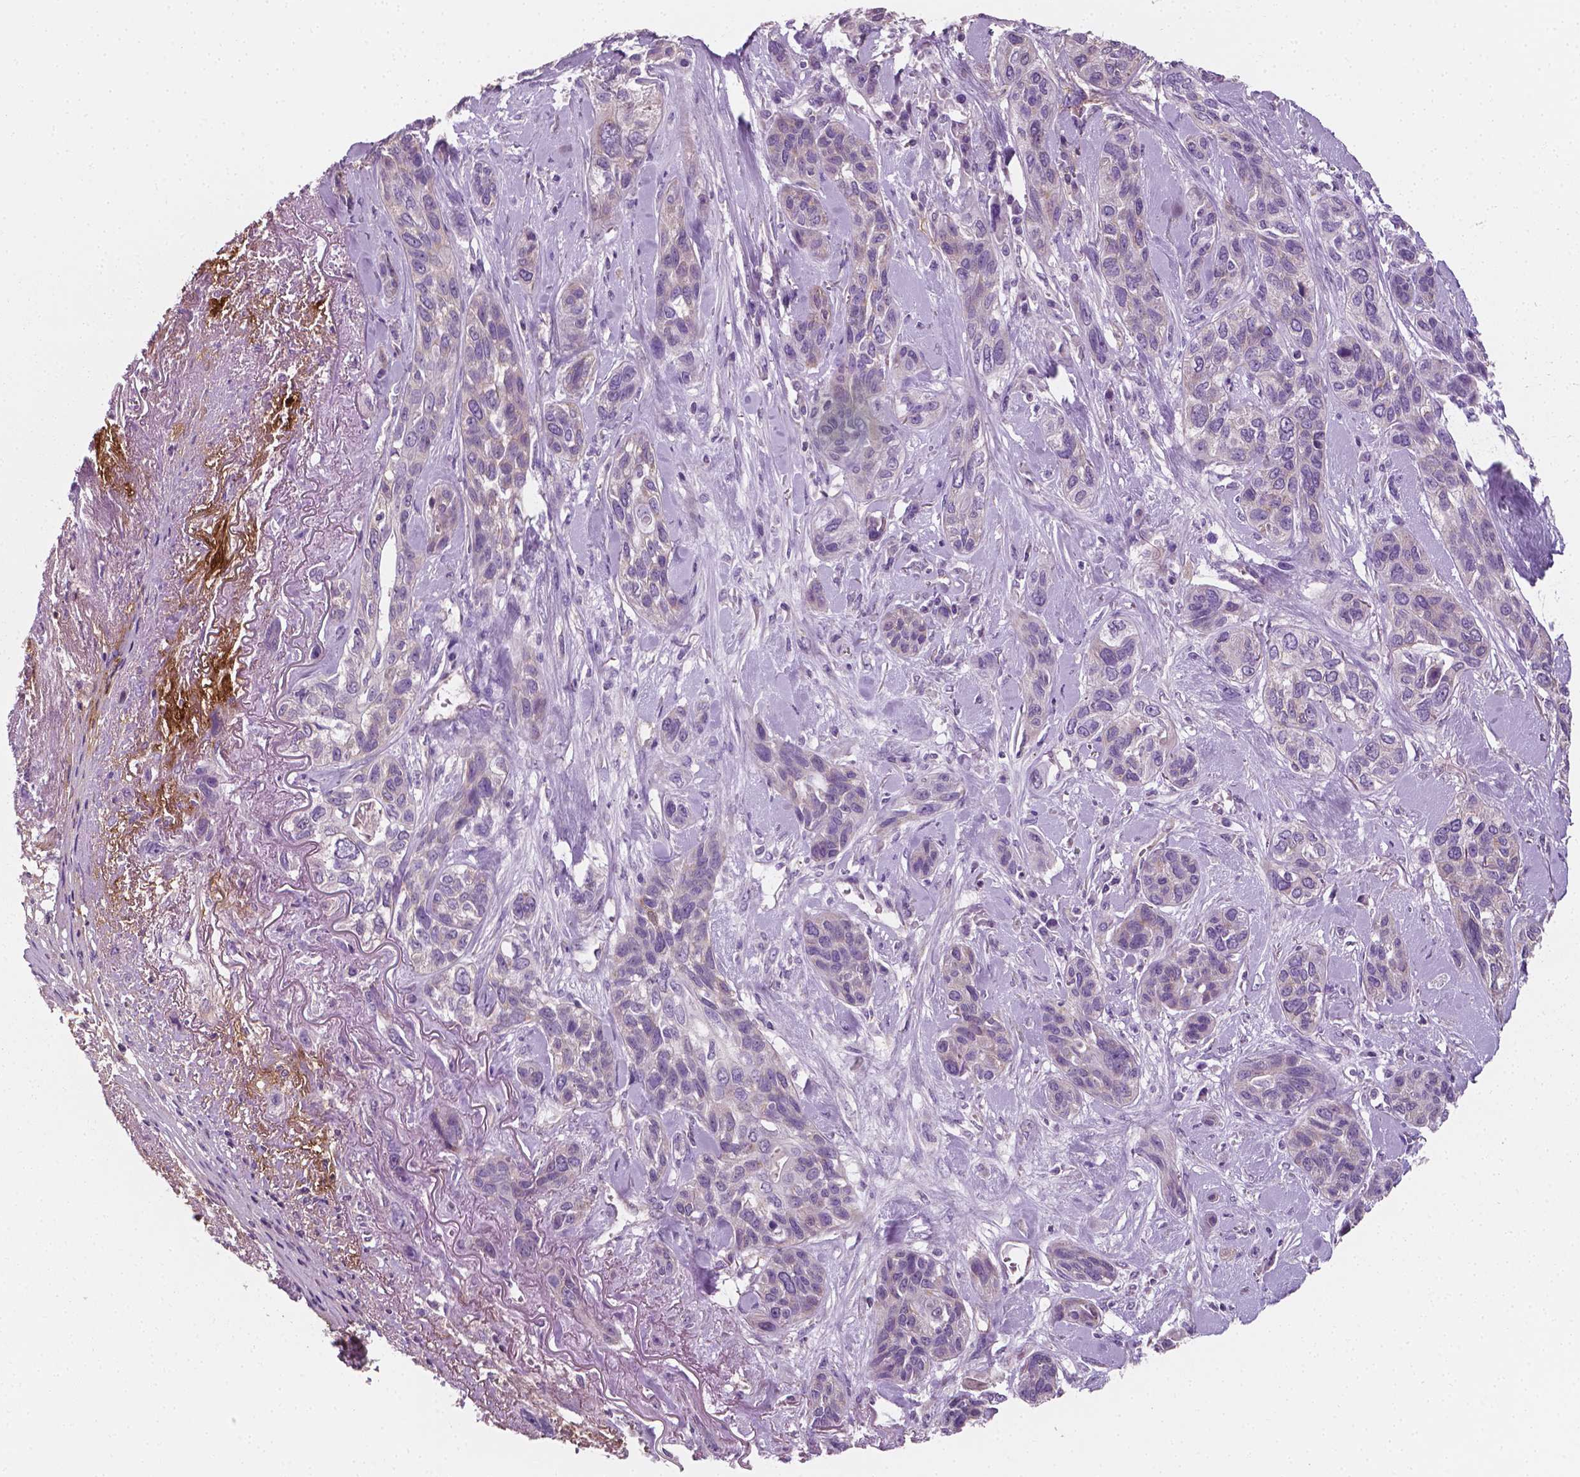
{"staining": {"intensity": "negative", "quantity": "none", "location": "none"}, "tissue": "lung cancer", "cell_type": "Tumor cells", "image_type": "cancer", "snomed": [{"axis": "morphology", "description": "Squamous cell carcinoma, NOS"}, {"axis": "topography", "description": "Lung"}], "caption": "Lung cancer was stained to show a protein in brown. There is no significant staining in tumor cells.", "gene": "PTX3", "patient": {"sex": "female", "age": 70}}